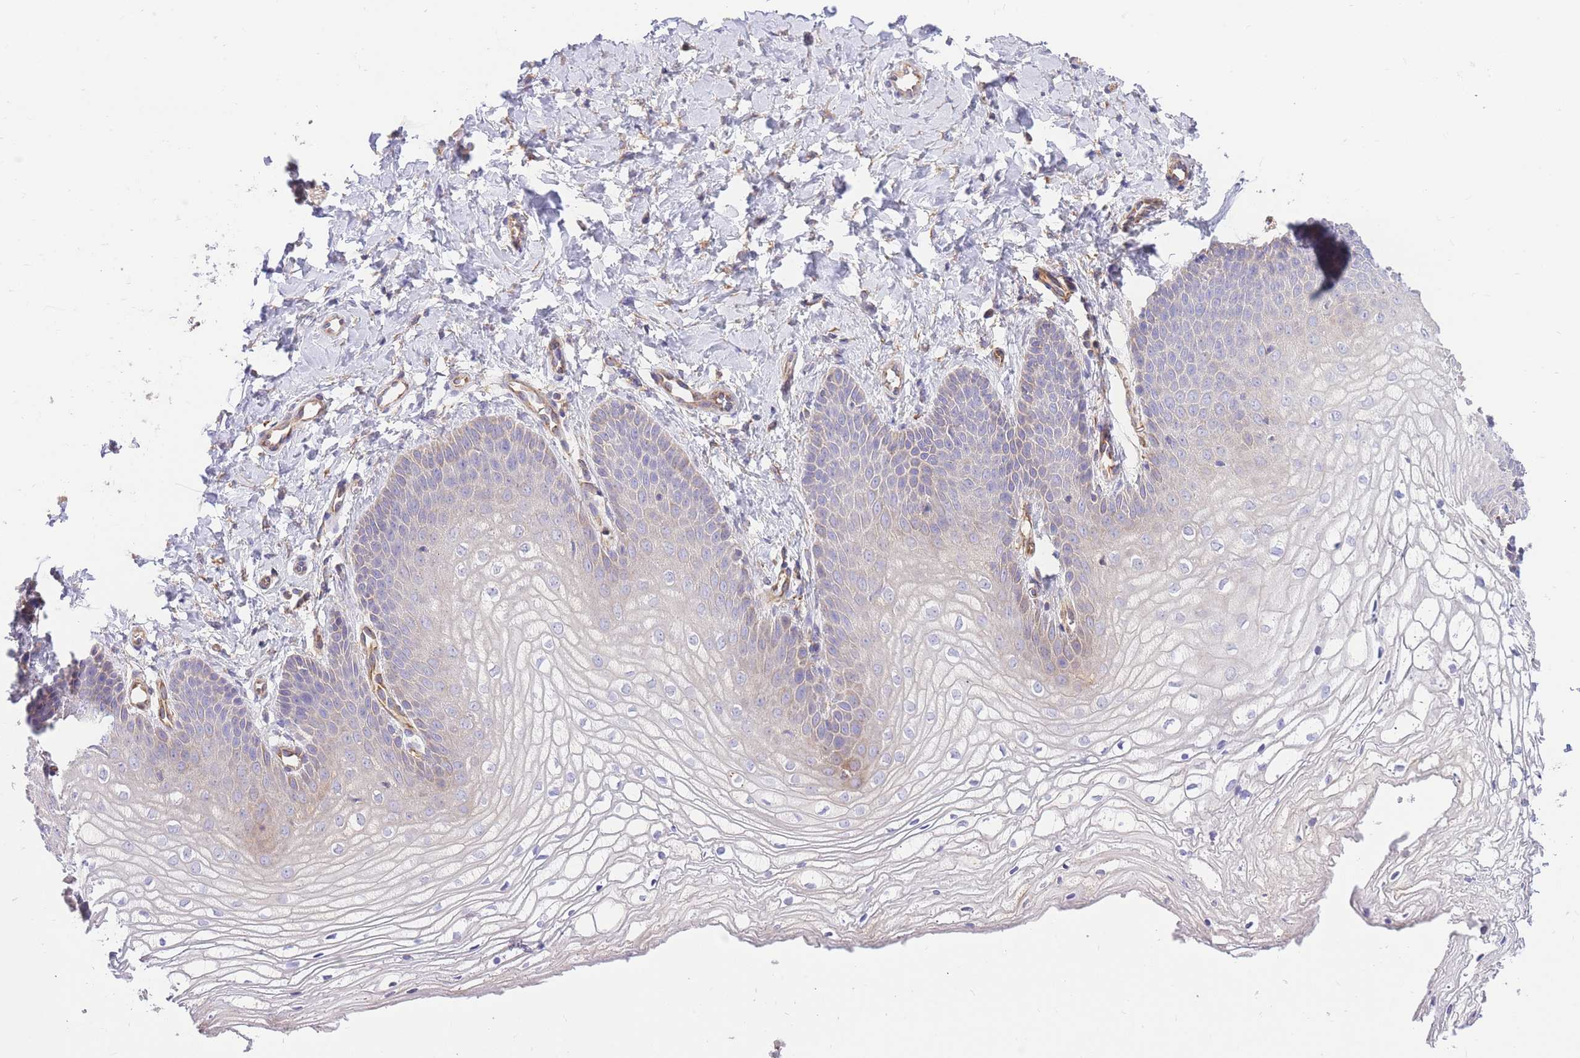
{"staining": {"intensity": "weak", "quantity": "<25%", "location": "cytoplasmic/membranous"}, "tissue": "vagina", "cell_type": "Squamous epithelial cells", "image_type": "normal", "snomed": [{"axis": "morphology", "description": "Normal tissue, NOS"}, {"axis": "topography", "description": "Vagina"}], "caption": "This is an immunohistochemistry micrograph of unremarkable human vagina. There is no staining in squamous epithelial cells.", "gene": "INSYN2B", "patient": {"sex": "female", "age": 68}}